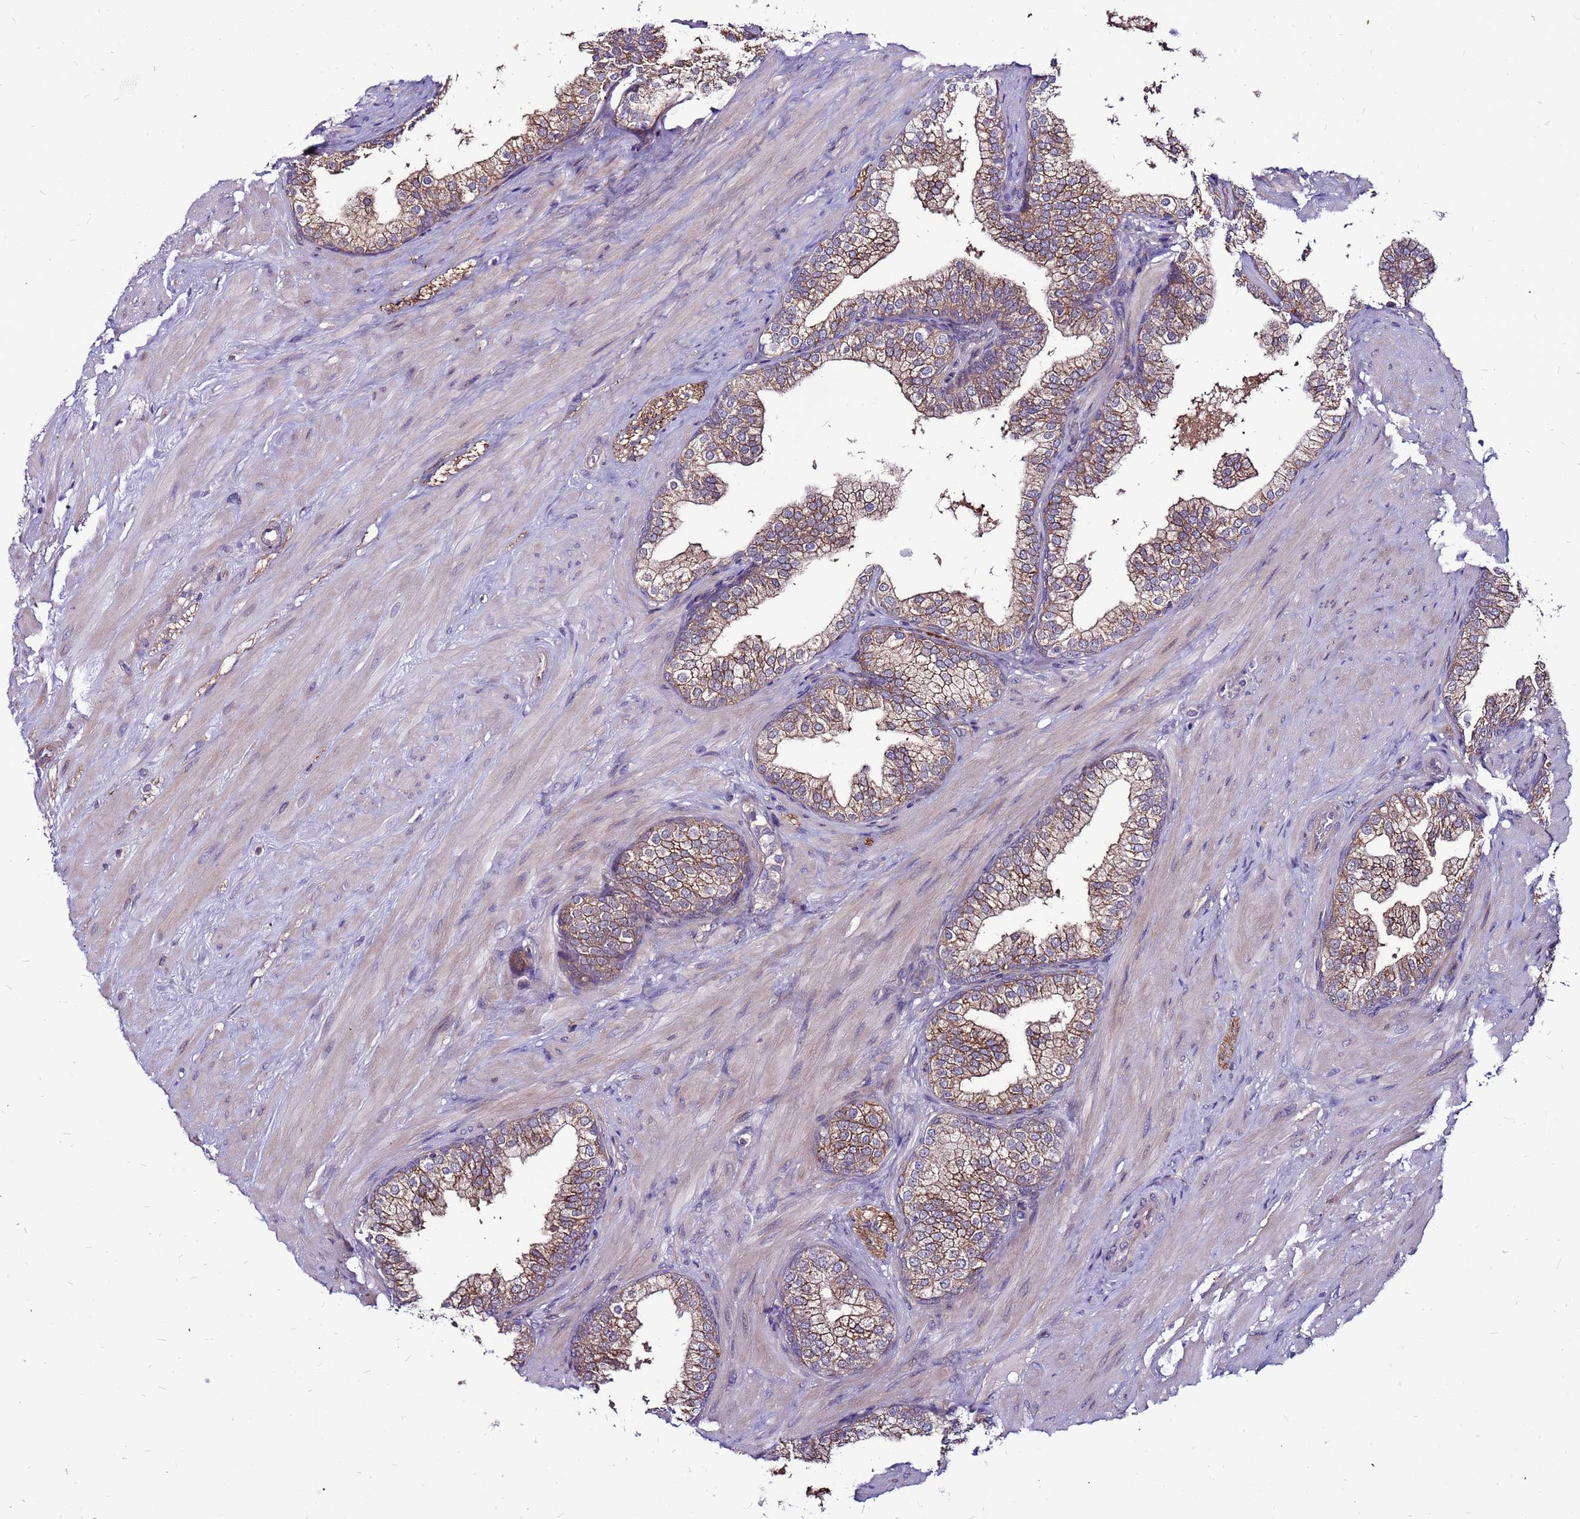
{"staining": {"intensity": "moderate", "quantity": ">75%", "location": "cytoplasmic/membranous"}, "tissue": "prostate", "cell_type": "Glandular cells", "image_type": "normal", "snomed": [{"axis": "morphology", "description": "Normal tissue, NOS"}, {"axis": "topography", "description": "Prostate"}], "caption": "A histopathology image of human prostate stained for a protein reveals moderate cytoplasmic/membranous brown staining in glandular cells. The protein of interest is shown in brown color, while the nuclei are stained blue.", "gene": "GPN3", "patient": {"sex": "male", "age": 60}}